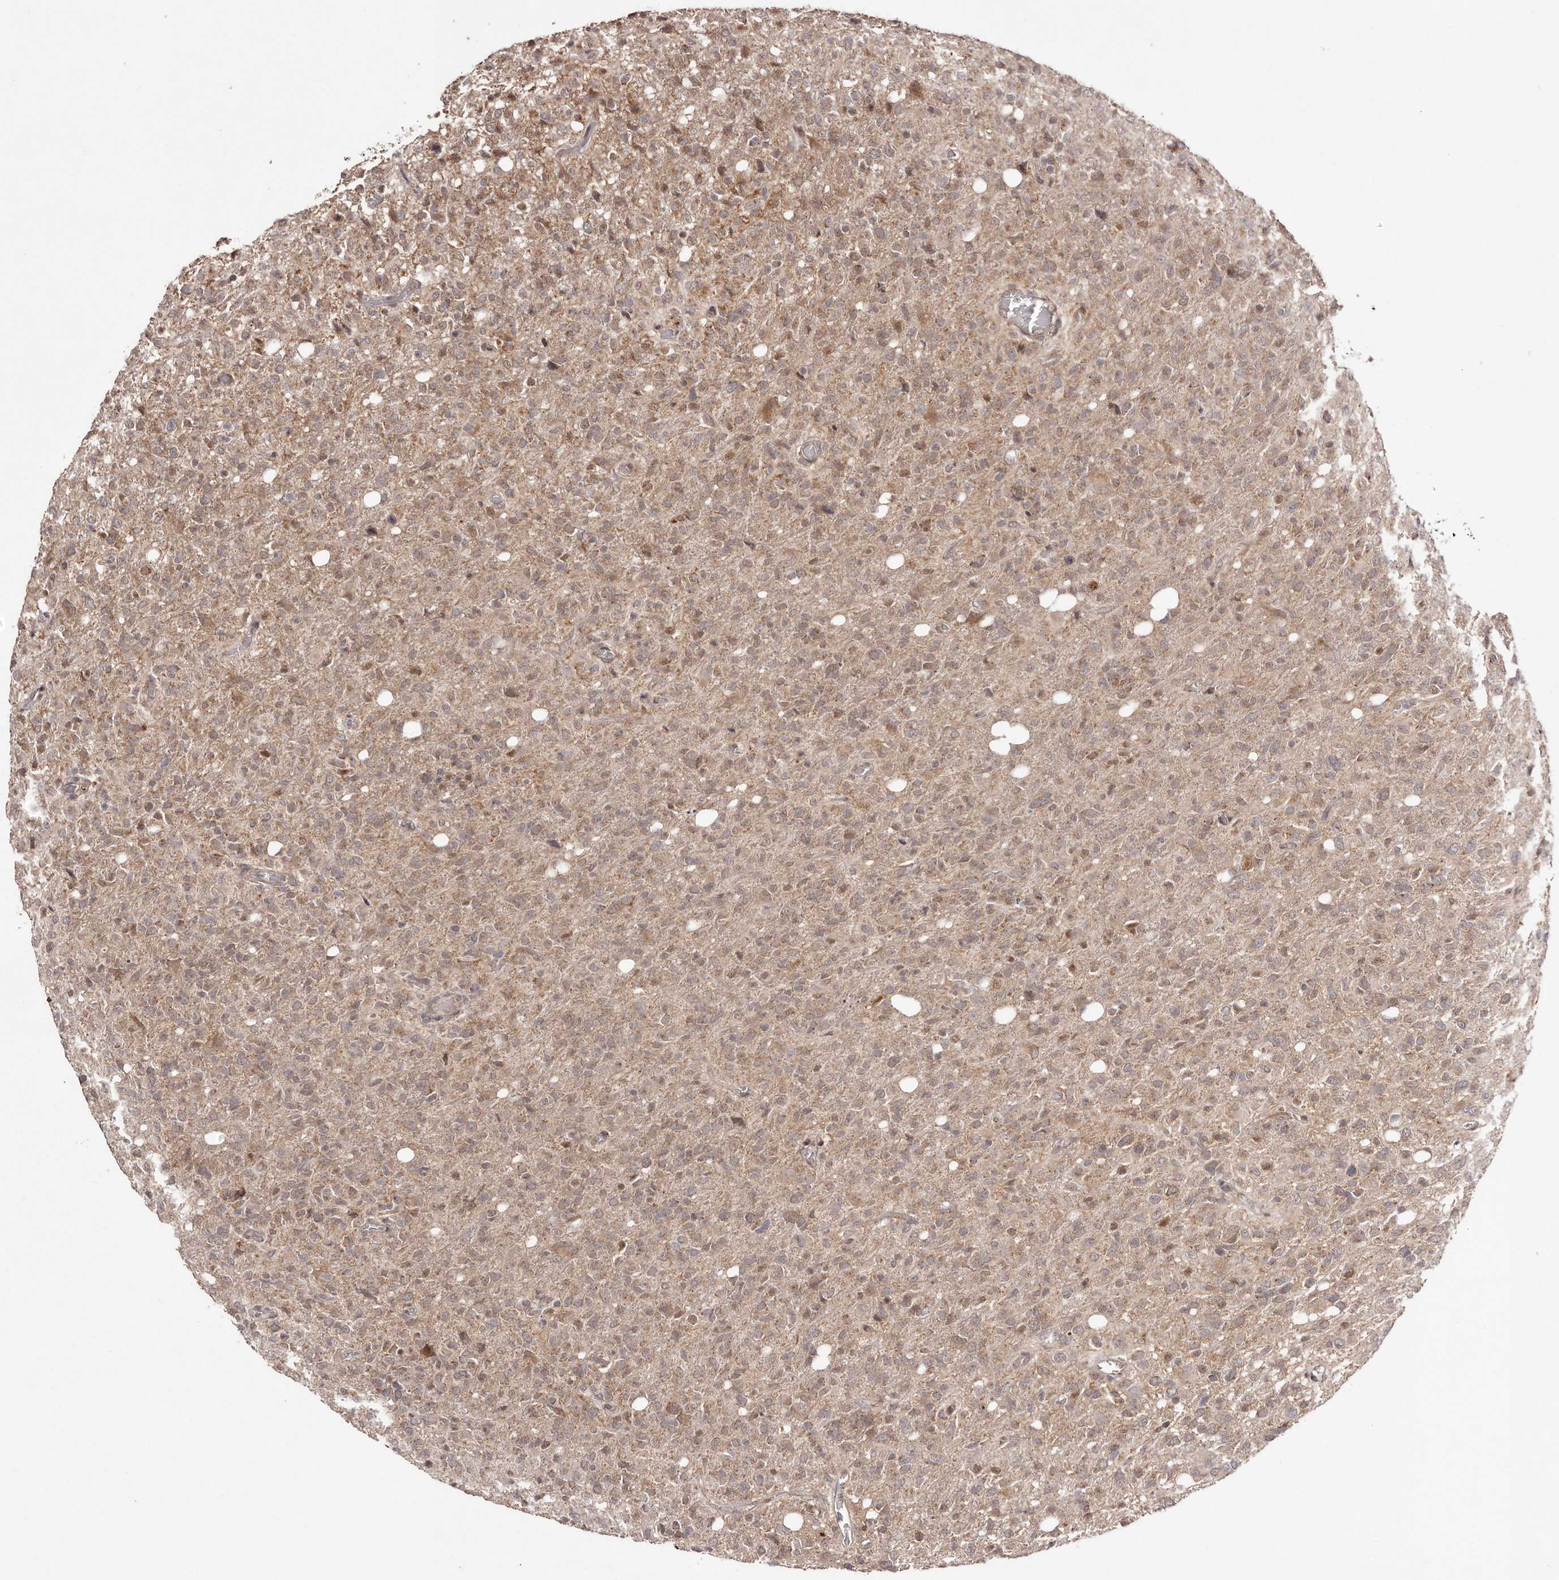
{"staining": {"intensity": "weak", "quantity": ">75%", "location": "cytoplasmic/membranous"}, "tissue": "glioma", "cell_type": "Tumor cells", "image_type": "cancer", "snomed": [{"axis": "morphology", "description": "Glioma, malignant, High grade"}, {"axis": "topography", "description": "Brain"}], "caption": "DAB (3,3'-diaminobenzidine) immunohistochemical staining of human malignant high-grade glioma displays weak cytoplasmic/membranous protein staining in about >75% of tumor cells. (DAB (3,3'-diaminobenzidine) IHC, brown staining for protein, blue staining for nuclei).", "gene": "EGR3", "patient": {"sex": "female", "age": 57}}